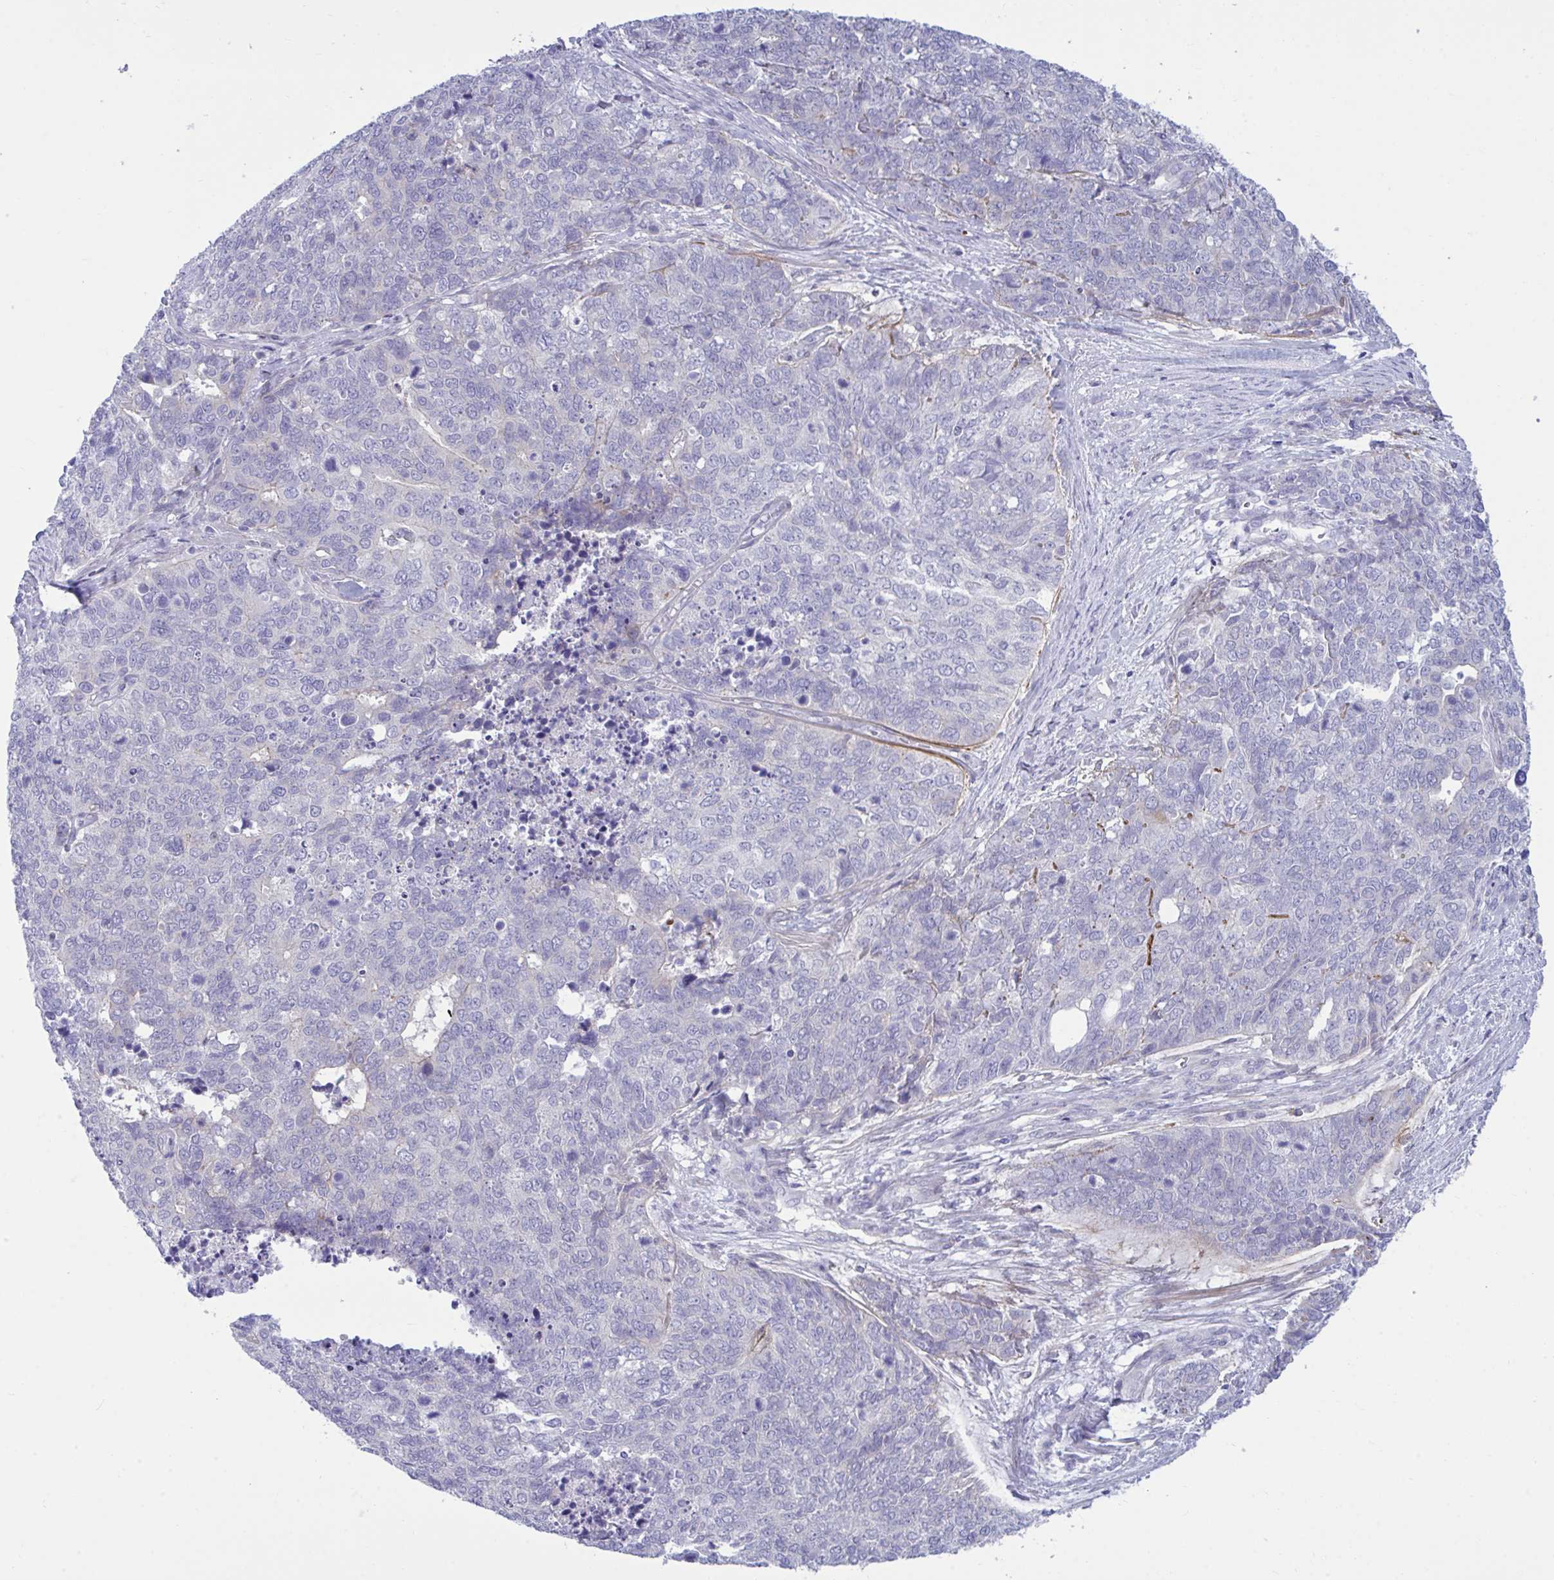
{"staining": {"intensity": "negative", "quantity": "none", "location": "none"}, "tissue": "cervical cancer", "cell_type": "Tumor cells", "image_type": "cancer", "snomed": [{"axis": "morphology", "description": "Adenocarcinoma, NOS"}, {"axis": "topography", "description": "Cervix"}], "caption": "Photomicrograph shows no significant protein expression in tumor cells of cervical adenocarcinoma.", "gene": "MED9", "patient": {"sex": "female", "age": 63}}